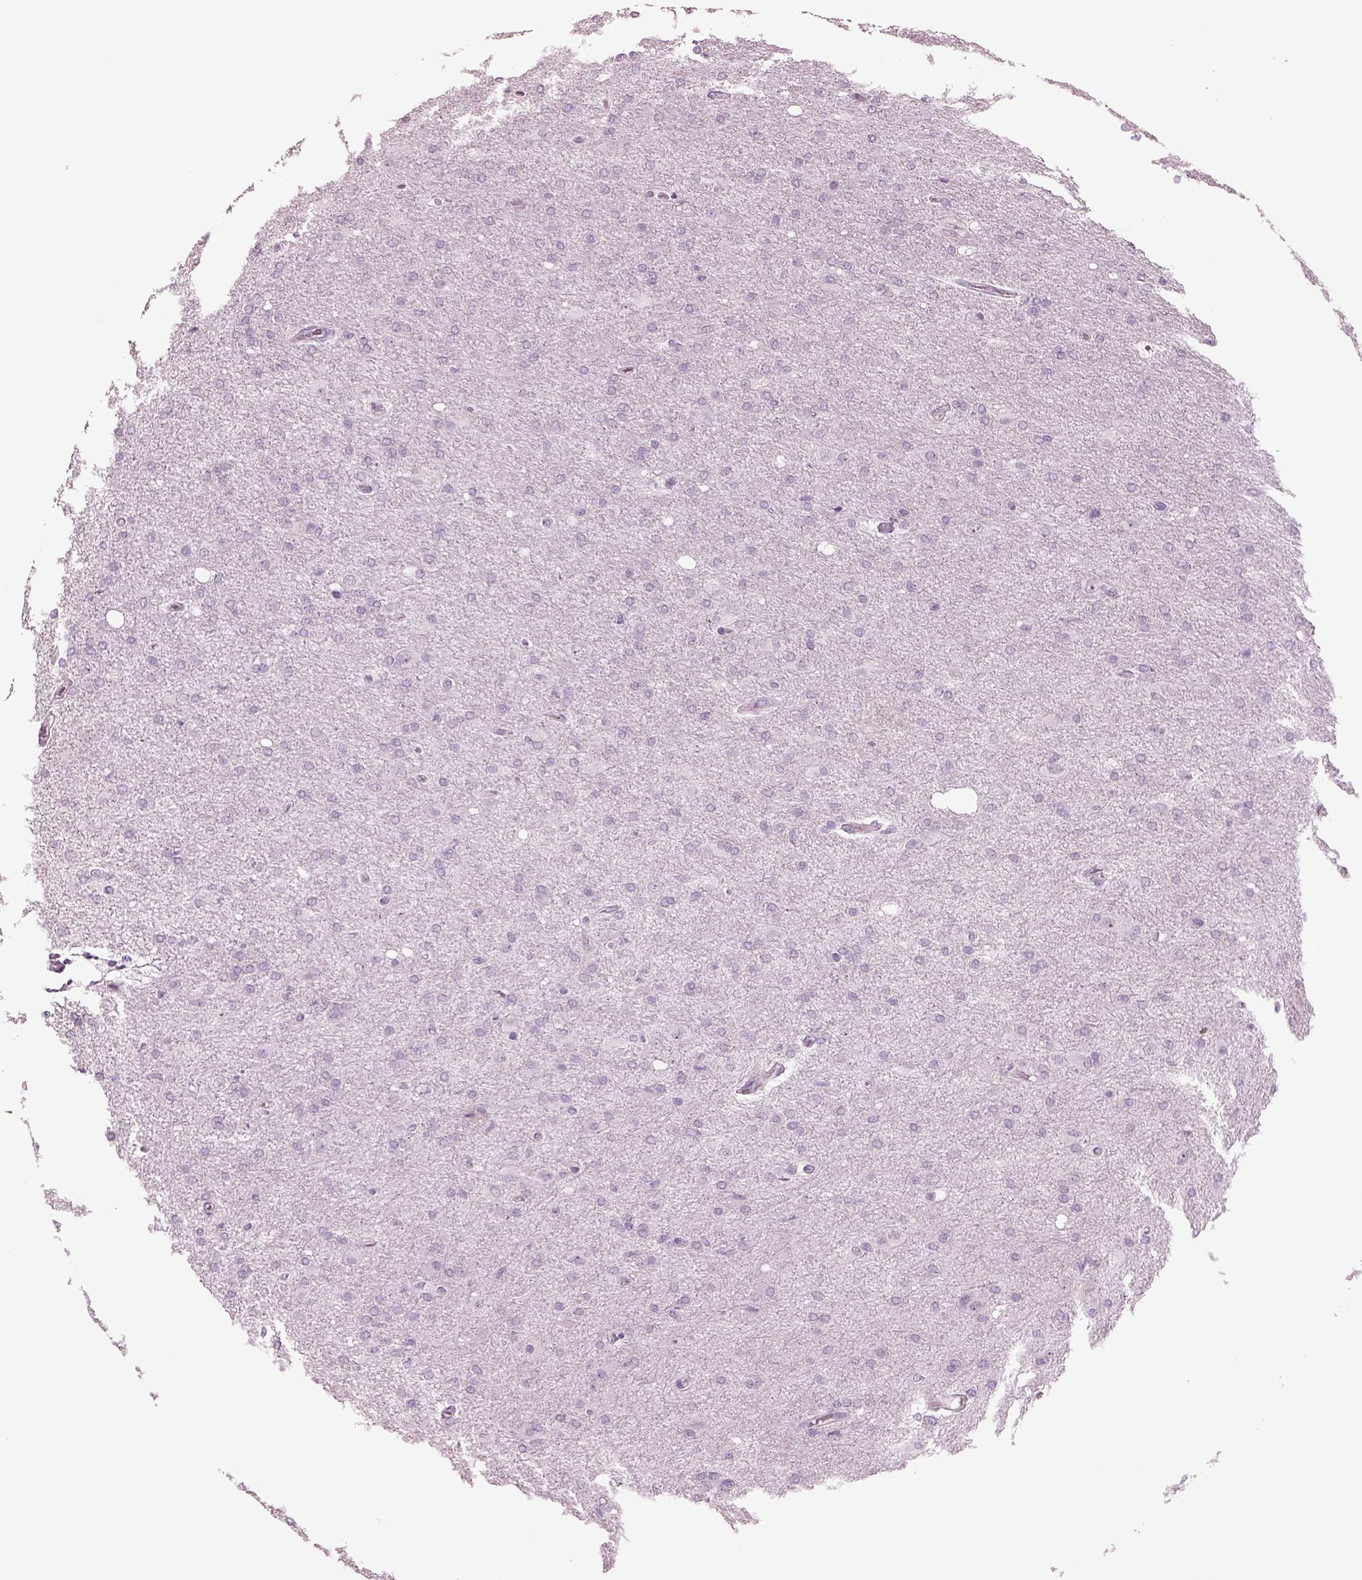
{"staining": {"intensity": "negative", "quantity": "none", "location": "none"}, "tissue": "glioma", "cell_type": "Tumor cells", "image_type": "cancer", "snomed": [{"axis": "morphology", "description": "Glioma, malignant, High grade"}, {"axis": "topography", "description": "Cerebral cortex"}], "caption": "DAB immunohistochemical staining of human malignant glioma (high-grade) displays no significant positivity in tumor cells.", "gene": "CYLC1", "patient": {"sex": "male", "age": 70}}